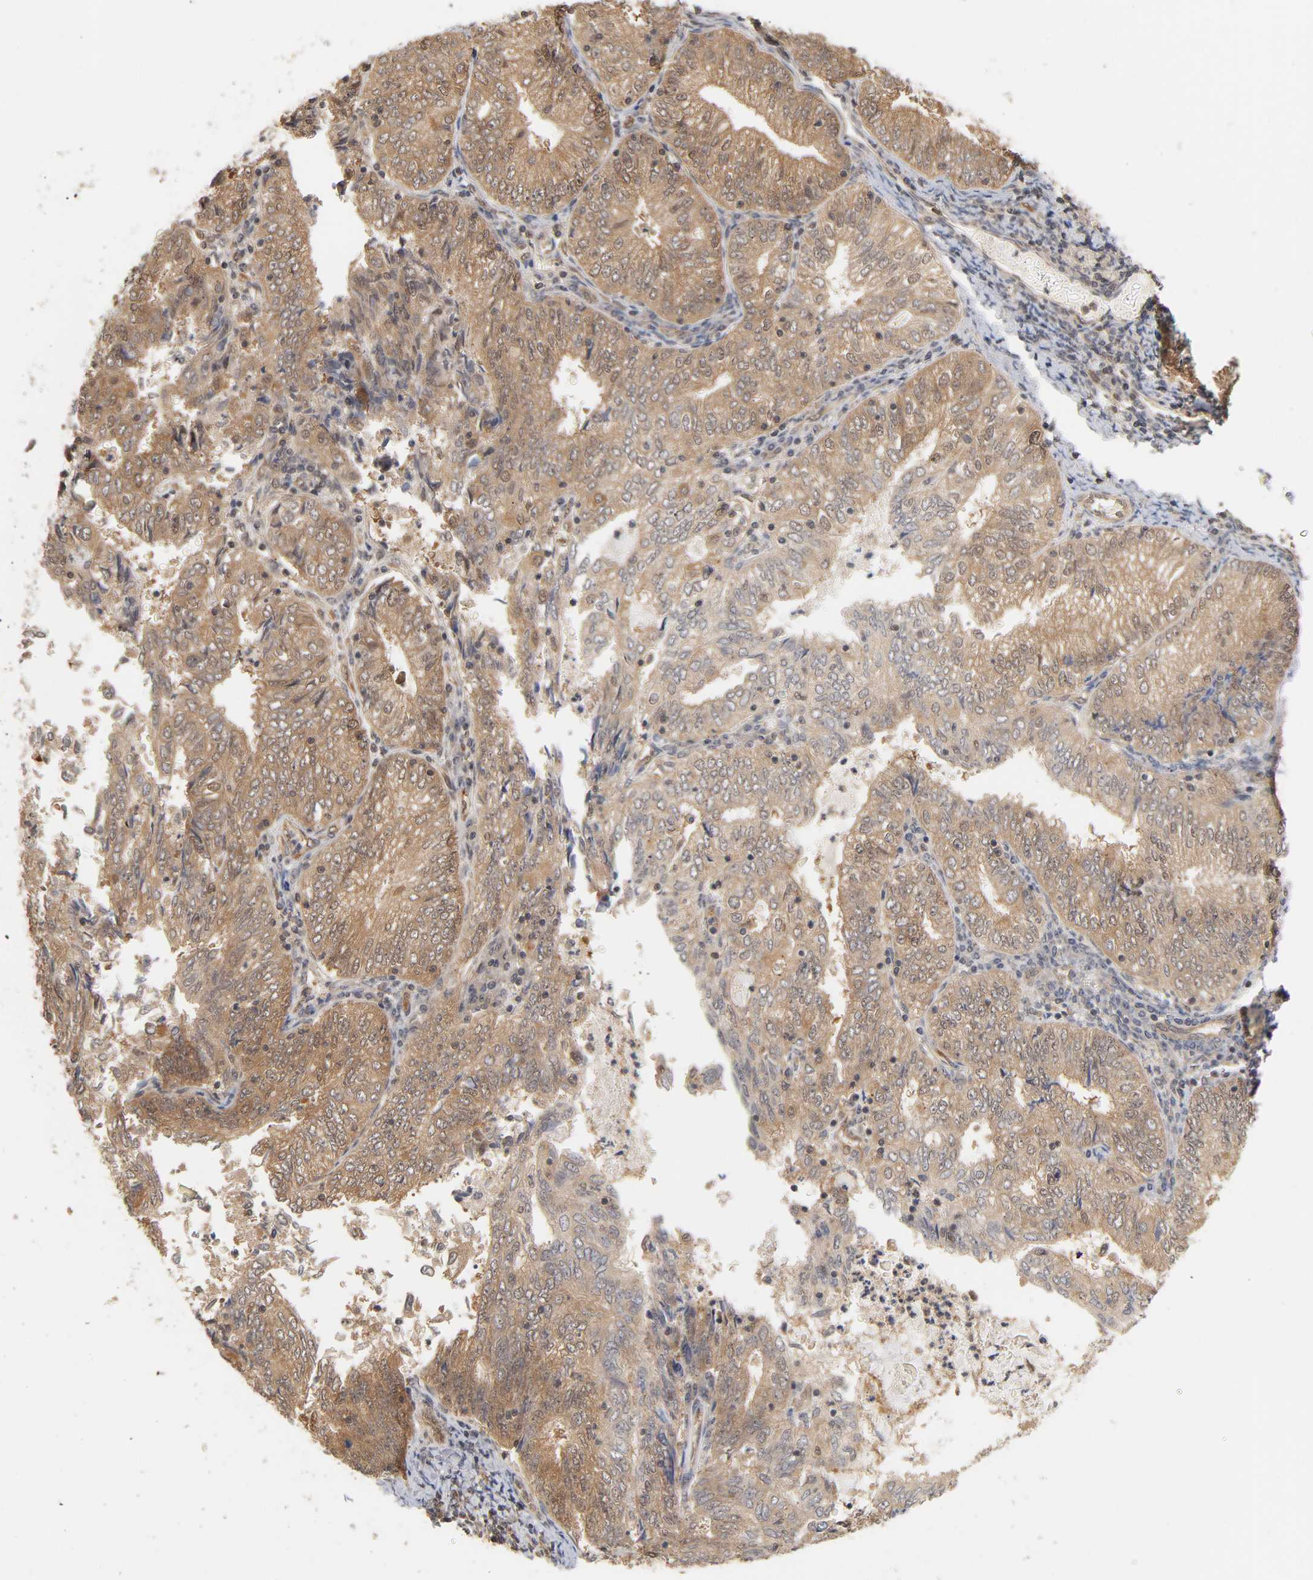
{"staining": {"intensity": "moderate", "quantity": ">75%", "location": "cytoplasmic/membranous,nuclear"}, "tissue": "endometrial cancer", "cell_type": "Tumor cells", "image_type": "cancer", "snomed": [{"axis": "morphology", "description": "Adenocarcinoma, NOS"}, {"axis": "topography", "description": "Endometrium"}], "caption": "Moderate cytoplasmic/membranous and nuclear expression is seen in approximately >75% of tumor cells in endometrial cancer (adenocarcinoma).", "gene": "CDC37", "patient": {"sex": "female", "age": 69}}